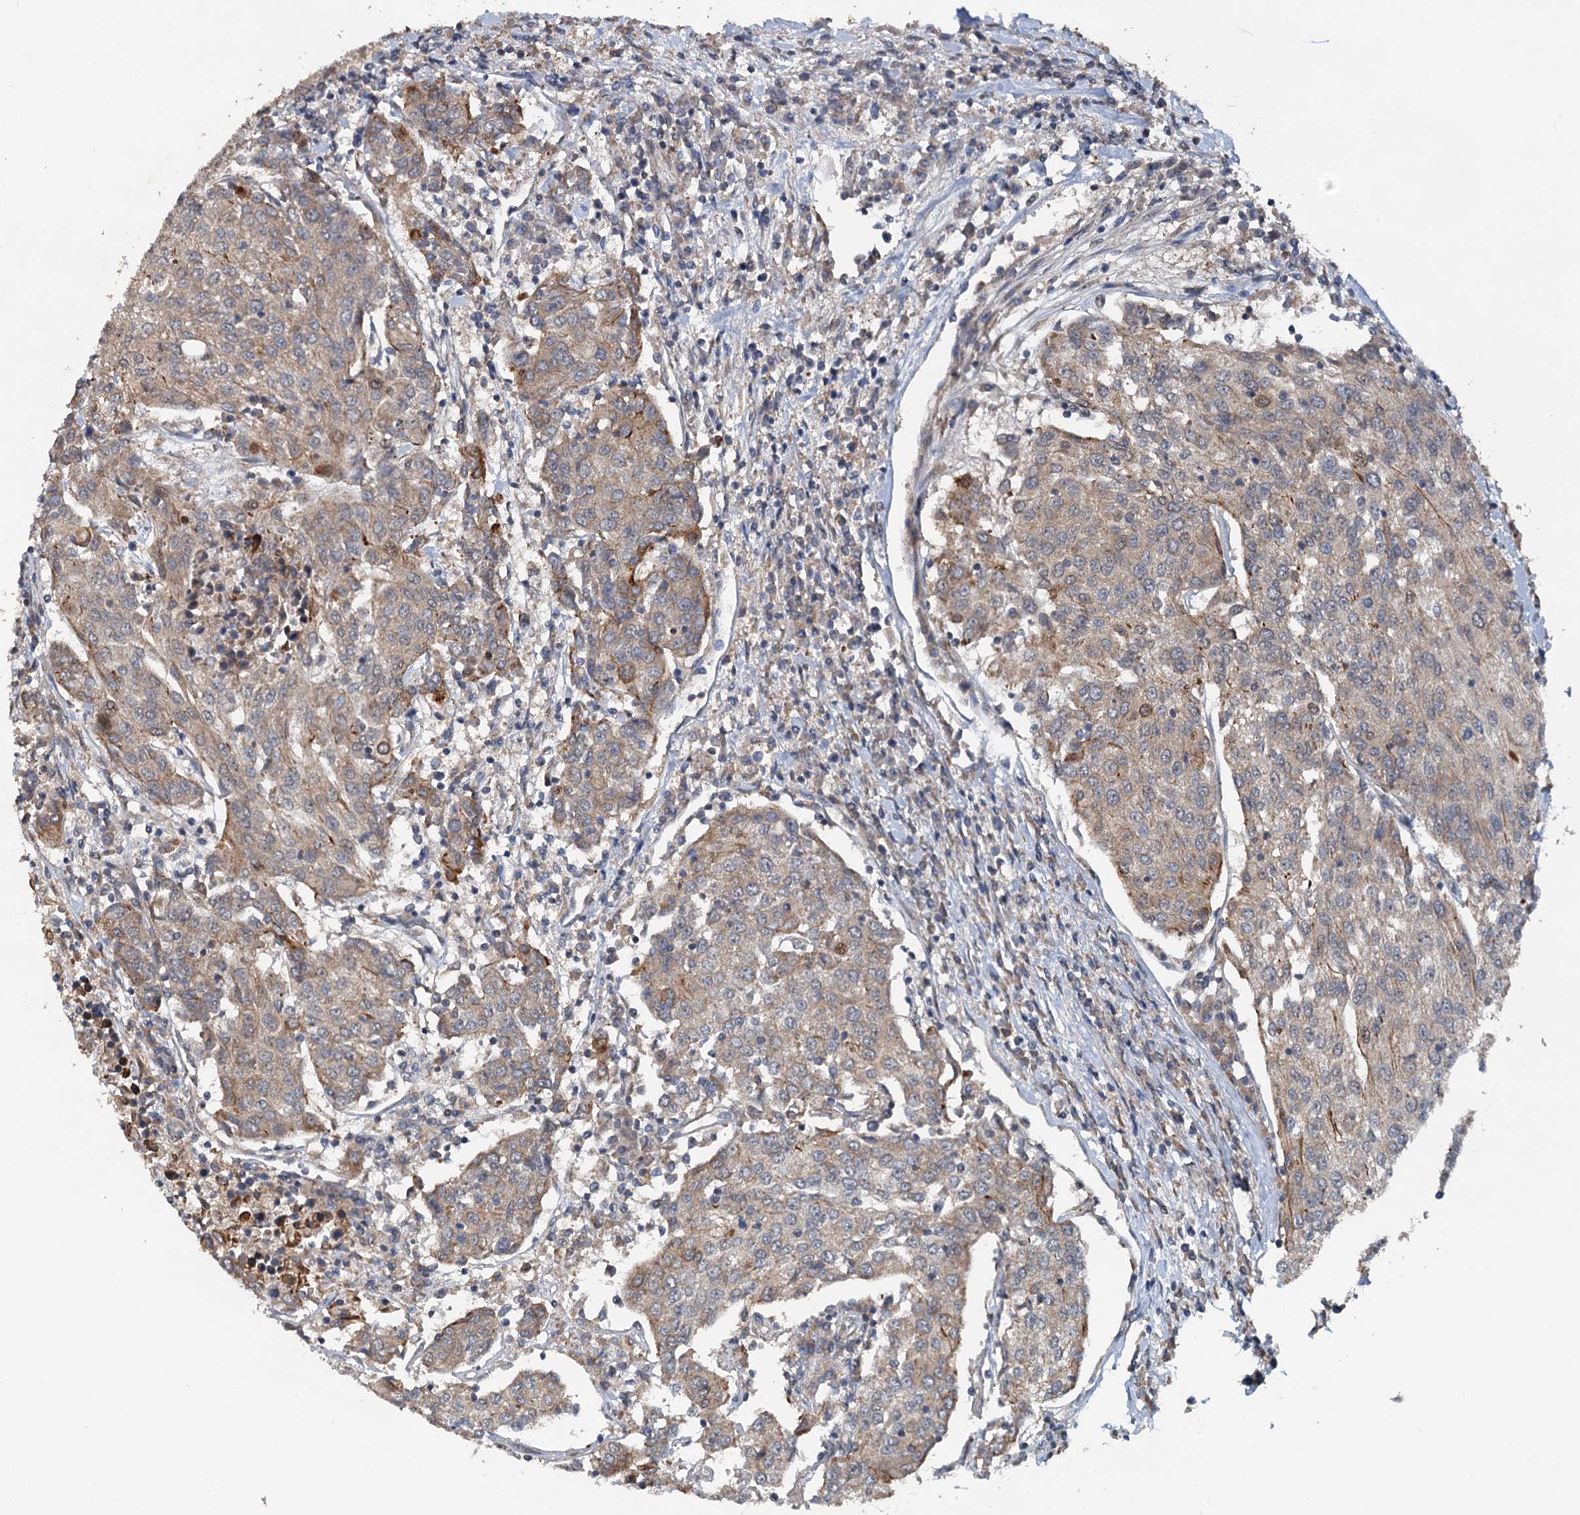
{"staining": {"intensity": "weak", "quantity": "25%-75%", "location": "cytoplasmic/membranous"}, "tissue": "urothelial cancer", "cell_type": "Tumor cells", "image_type": "cancer", "snomed": [{"axis": "morphology", "description": "Urothelial carcinoma, High grade"}, {"axis": "topography", "description": "Urinary bladder"}], "caption": "Urothelial cancer stained for a protein exhibits weak cytoplasmic/membranous positivity in tumor cells. Using DAB (brown) and hematoxylin (blue) stains, captured at high magnification using brightfield microscopy.", "gene": "LRRK2", "patient": {"sex": "female", "age": 85}}